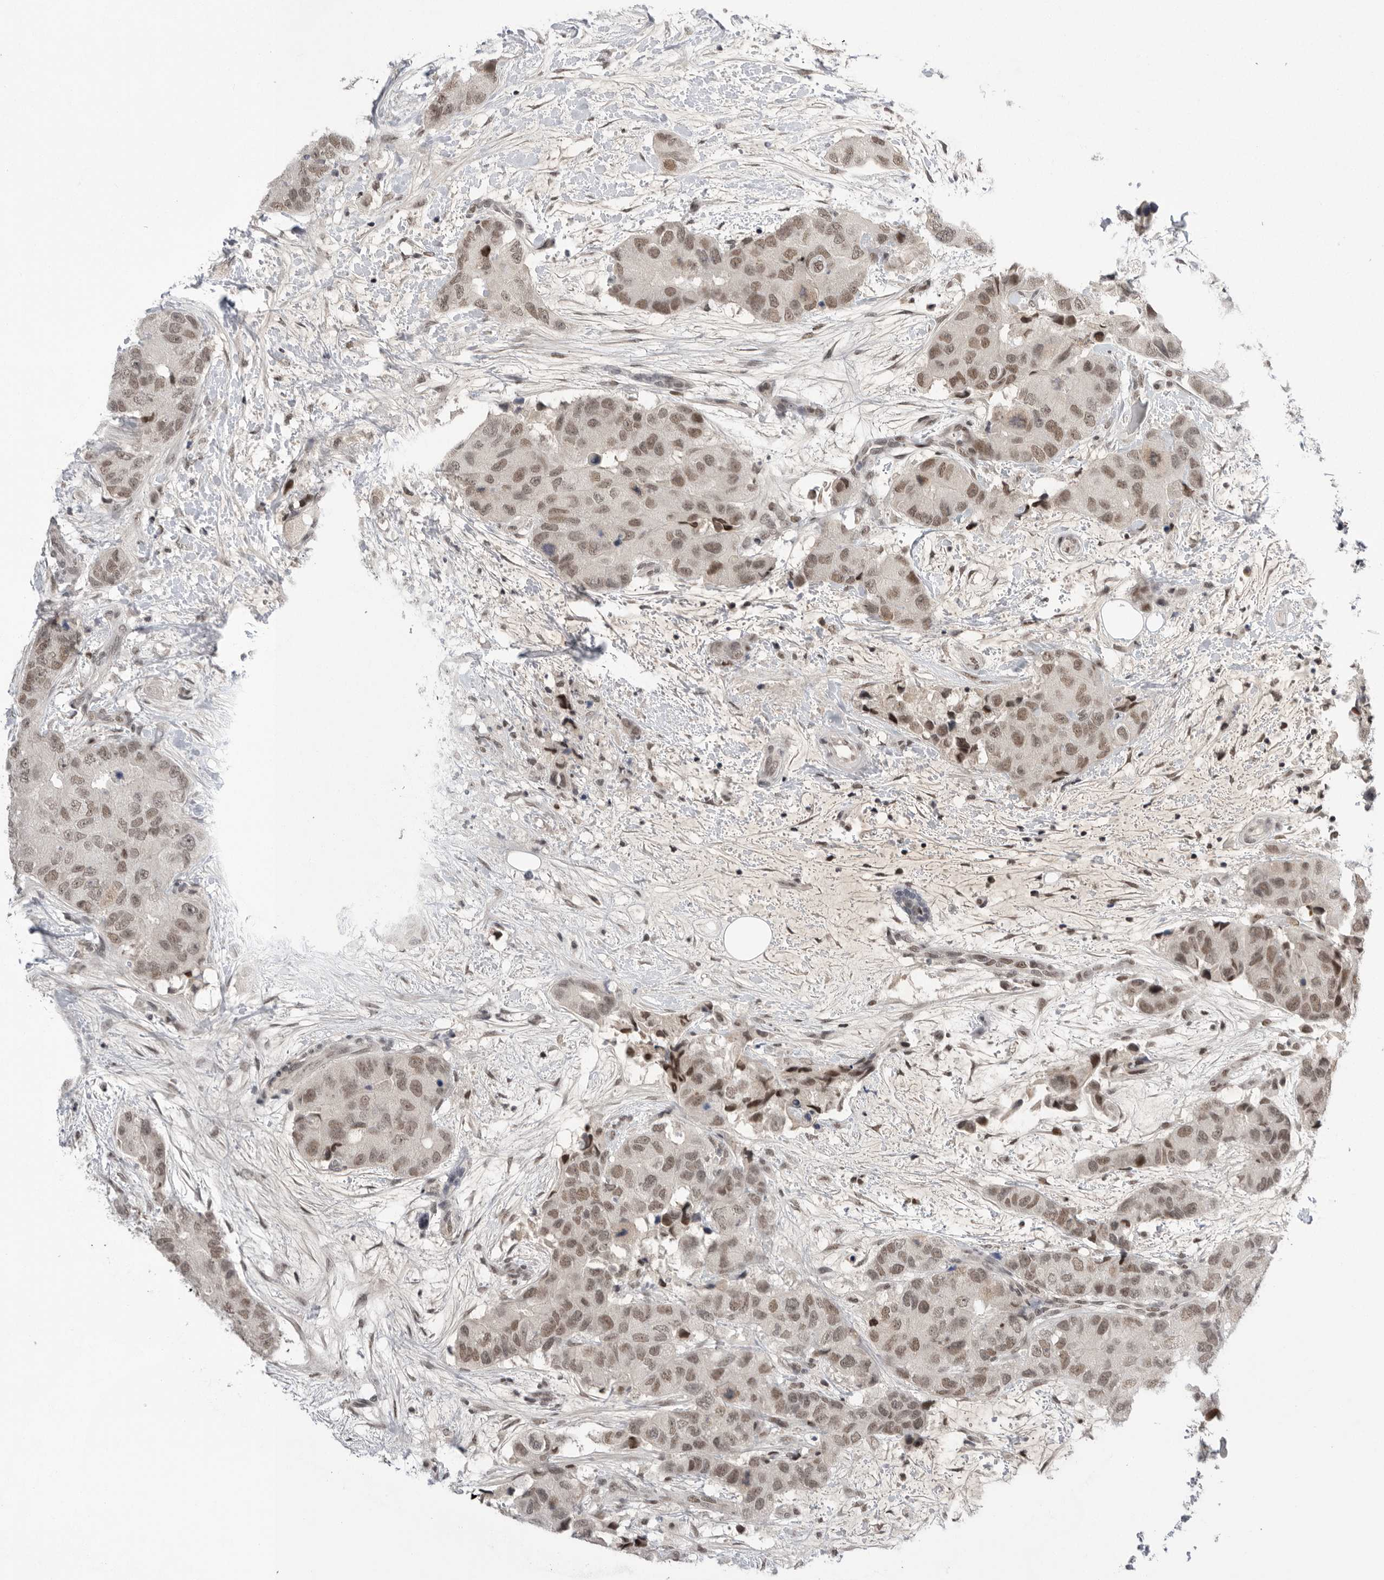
{"staining": {"intensity": "moderate", "quantity": ">75%", "location": "nuclear"}, "tissue": "breast cancer", "cell_type": "Tumor cells", "image_type": "cancer", "snomed": [{"axis": "morphology", "description": "Duct carcinoma"}, {"axis": "topography", "description": "Breast"}], "caption": "Immunohistochemistry micrograph of human breast cancer stained for a protein (brown), which reveals medium levels of moderate nuclear expression in about >75% of tumor cells.", "gene": "POU5F1", "patient": {"sex": "female", "age": 62}}